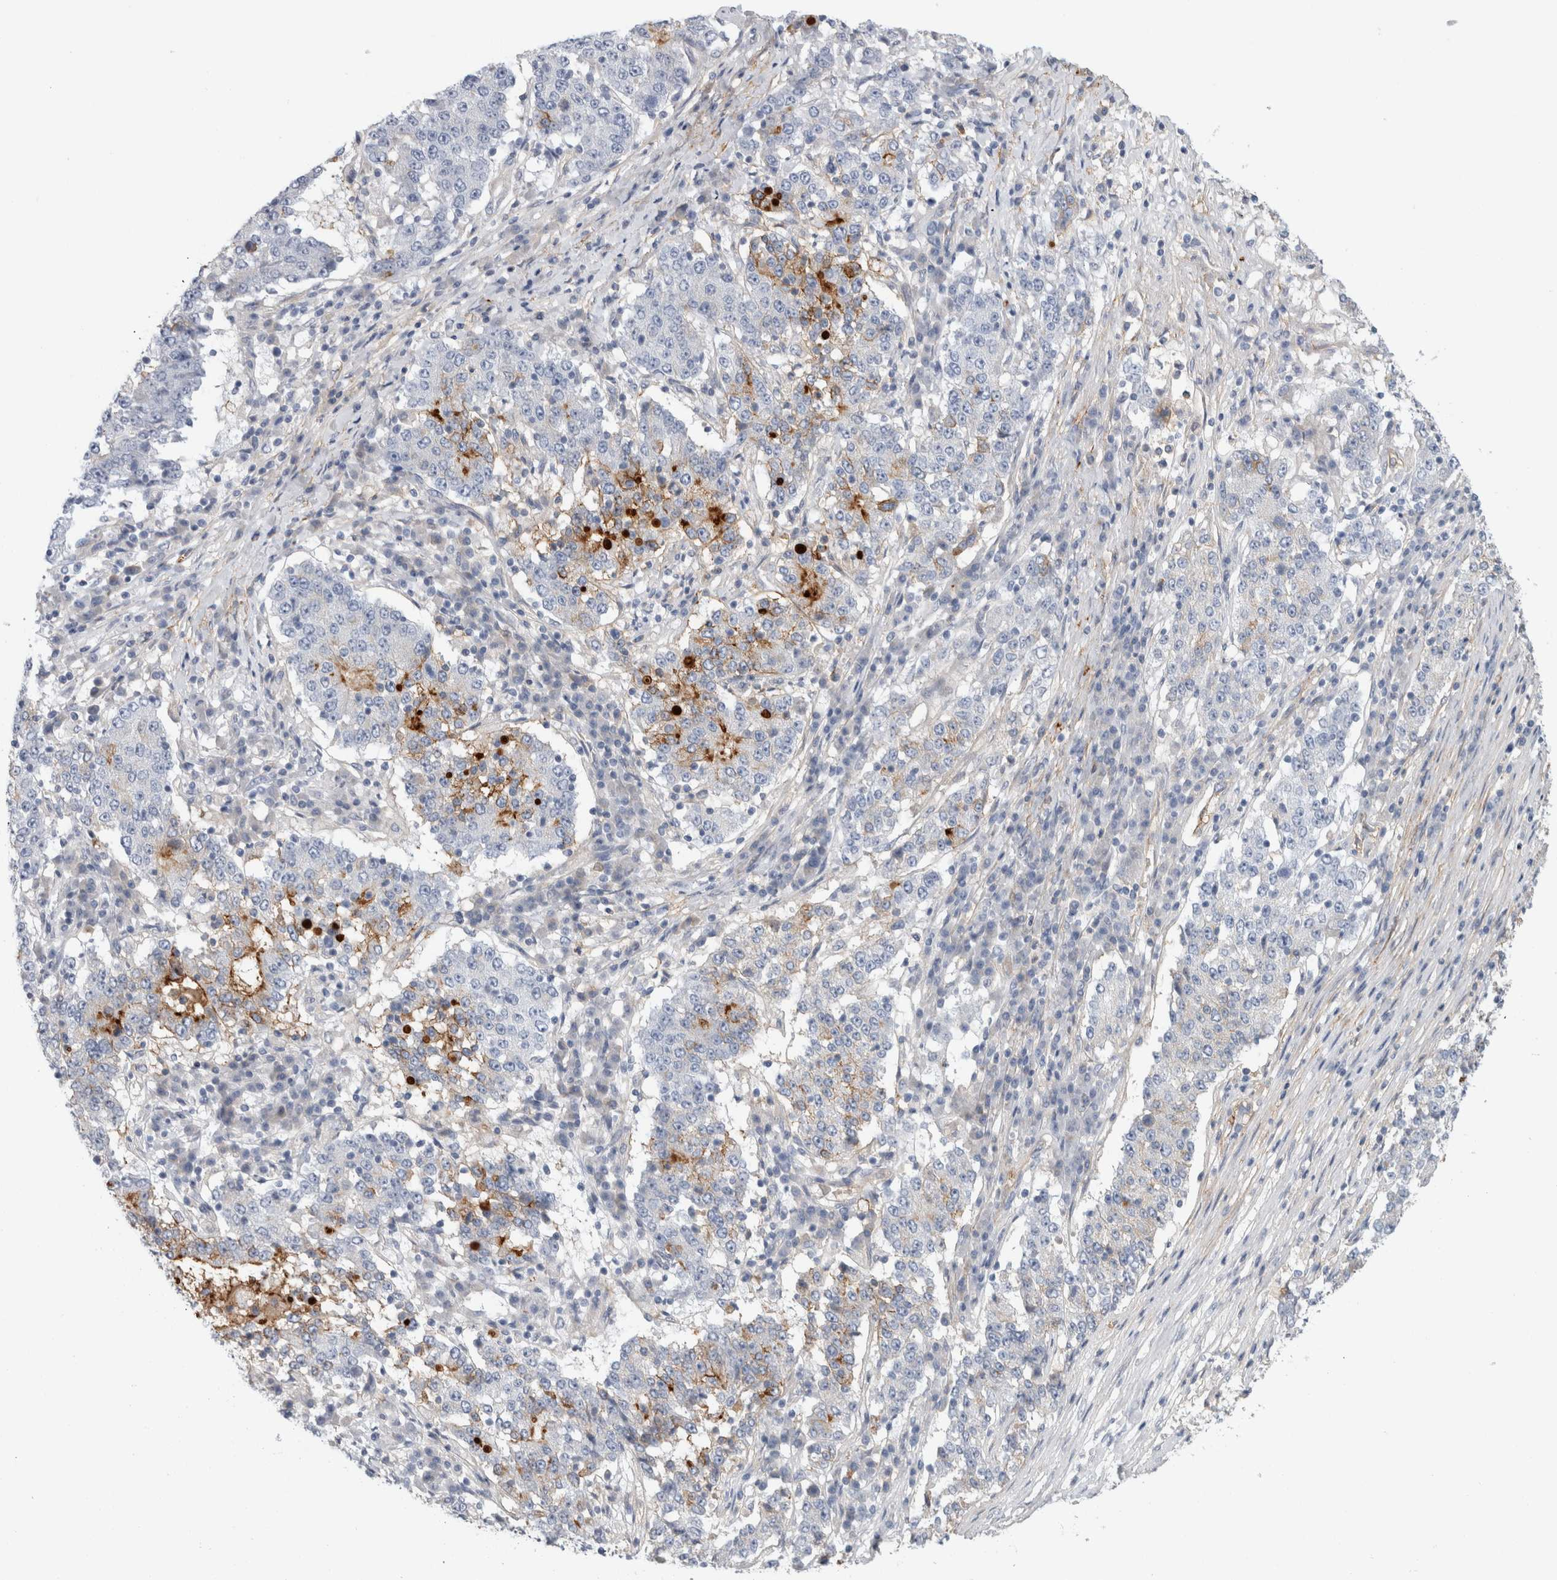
{"staining": {"intensity": "strong", "quantity": "<25%", "location": "cytoplasmic/membranous"}, "tissue": "stomach cancer", "cell_type": "Tumor cells", "image_type": "cancer", "snomed": [{"axis": "morphology", "description": "Adenocarcinoma, NOS"}, {"axis": "topography", "description": "Stomach"}], "caption": "IHC staining of stomach cancer, which displays medium levels of strong cytoplasmic/membranous positivity in approximately <25% of tumor cells indicating strong cytoplasmic/membranous protein expression. The staining was performed using DAB (brown) for protein detection and nuclei were counterstained in hematoxylin (blue).", "gene": "CD55", "patient": {"sex": "male", "age": 59}}